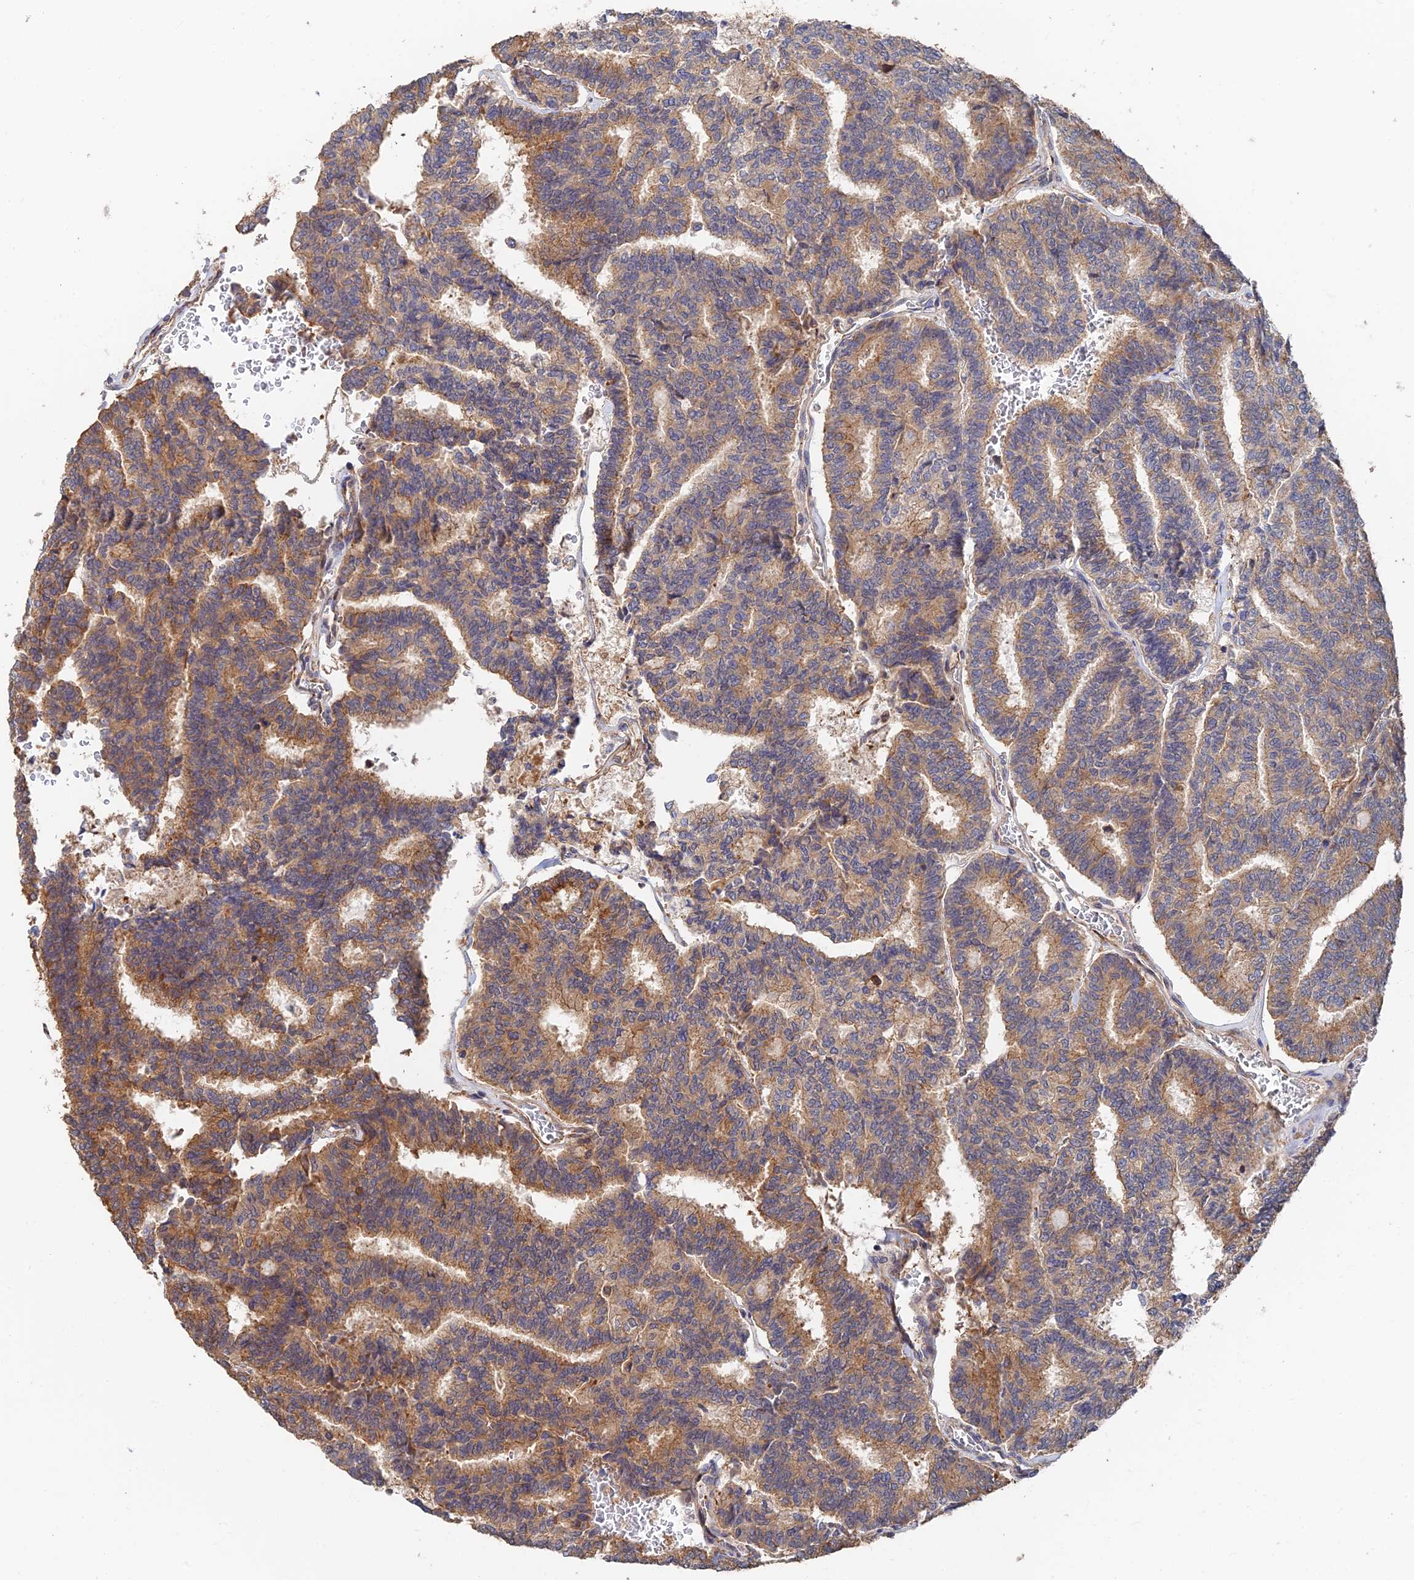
{"staining": {"intensity": "moderate", "quantity": ">75%", "location": "cytoplasmic/membranous"}, "tissue": "thyroid cancer", "cell_type": "Tumor cells", "image_type": "cancer", "snomed": [{"axis": "morphology", "description": "Papillary adenocarcinoma, NOS"}, {"axis": "topography", "description": "Thyroid gland"}], "caption": "There is medium levels of moderate cytoplasmic/membranous staining in tumor cells of thyroid papillary adenocarcinoma, as demonstrated by immunohistochemical staining (brown color).", "gene": "WBP11", "patient": {"sex": "female", "age": 35}}